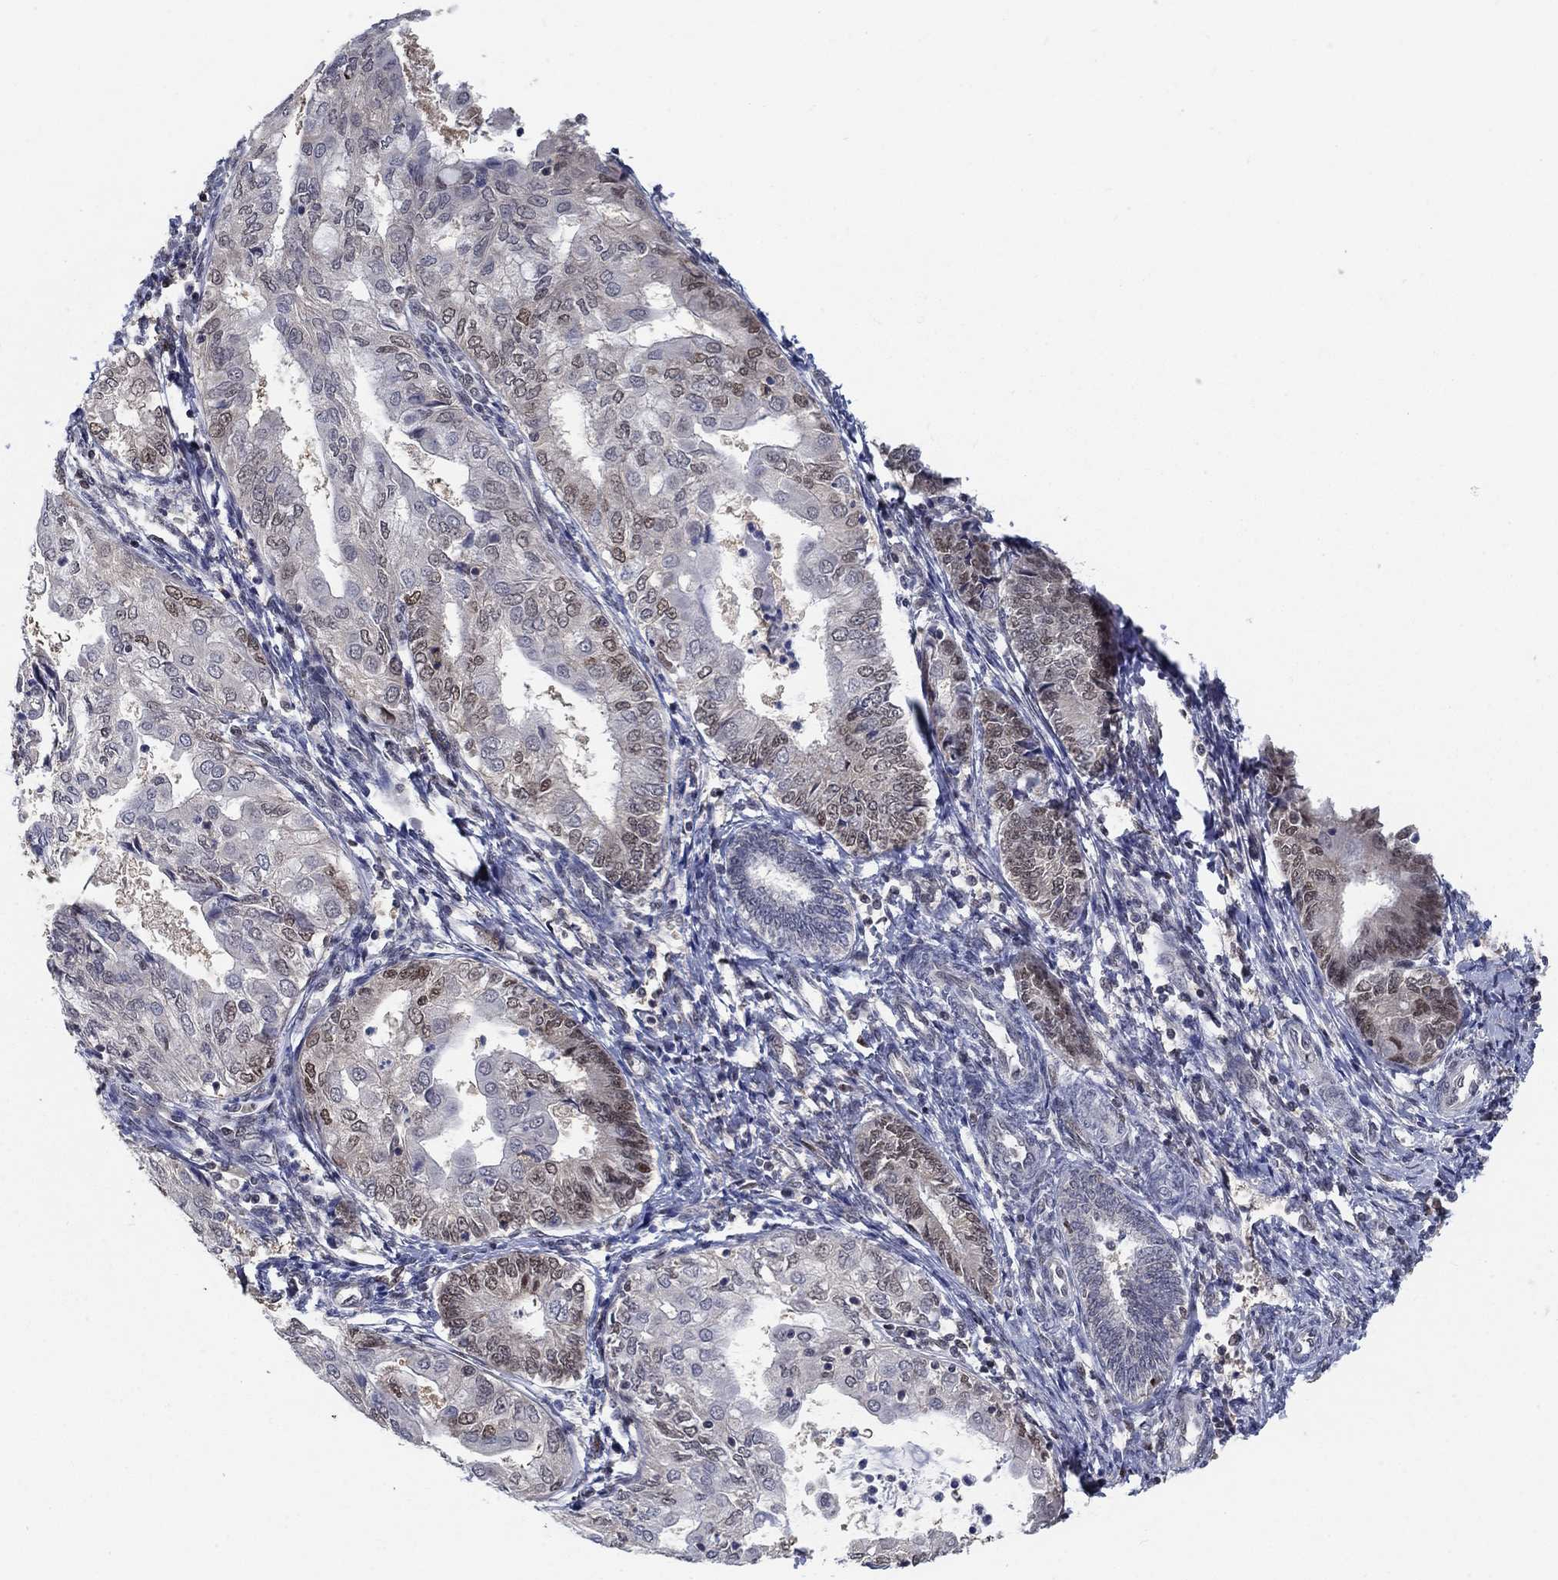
{"staining": {"intensity": "moderate", "quantity": "25%-75%", "location": "nuclear"}, "tissue": "endometrial cancer", "cell_type": "Tumor cells", "image_type": "cancer", "snomed": [{"axis": "morphology", "description": "Adenocarcinoma, NOS"}, {"axis": "topography", "description": "Endometrium"}], "caption": "An immunohistochemistry (IHC) histopathology image of neoplastic tissue is shown. Protein staining in brown highlights moderate nuclear positivity in endometrial adenocarcinoma within tumor cells.", "gene": "CENPE", "patient": {"sex": "female", "age": 68}}